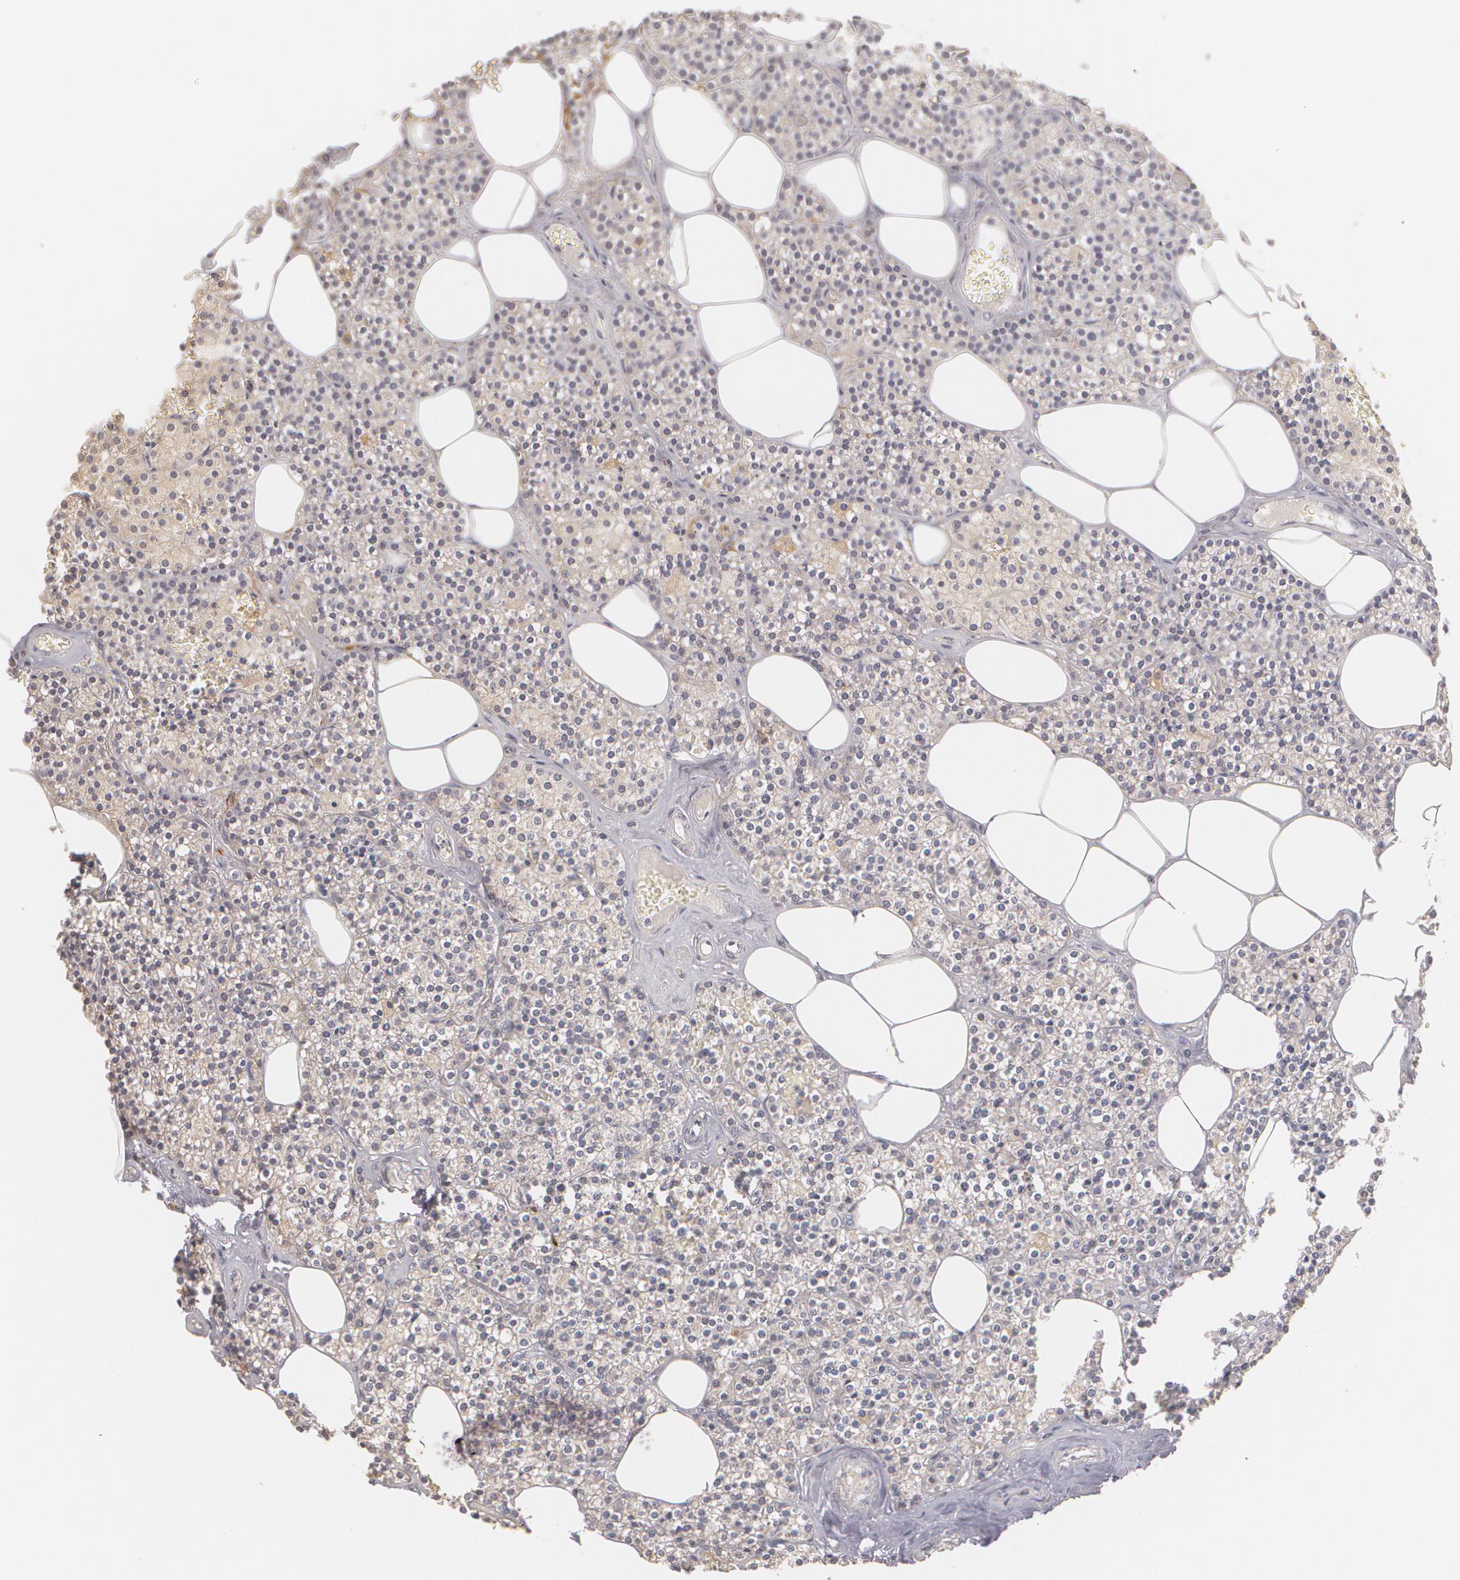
{"staining": {"intensity": "negative", "quantity": "none", "location": "none"}, "tissue": "parathyroid gland", "cell_type": "Glandular cells", "image_type": "normal", "snomed": [{"axis": "morphology", "description": "Normal tissue, NOS"}, {"axis": "topography", "description": "Parathyroid gland"}], "caption": "Immunohistochemistry histopathology image of benign parathyroid gland: human parathyroid gland stained with DAB demonstrates no significant protein staining in glandular cells. Brightfield microscopy of immunohistochemistry (IHC) stained with DAB (brown) and hematoxylin (blue), captured at high magnification.", "gene": "THRB", "patient": {"sex": "male", "age": 51}}